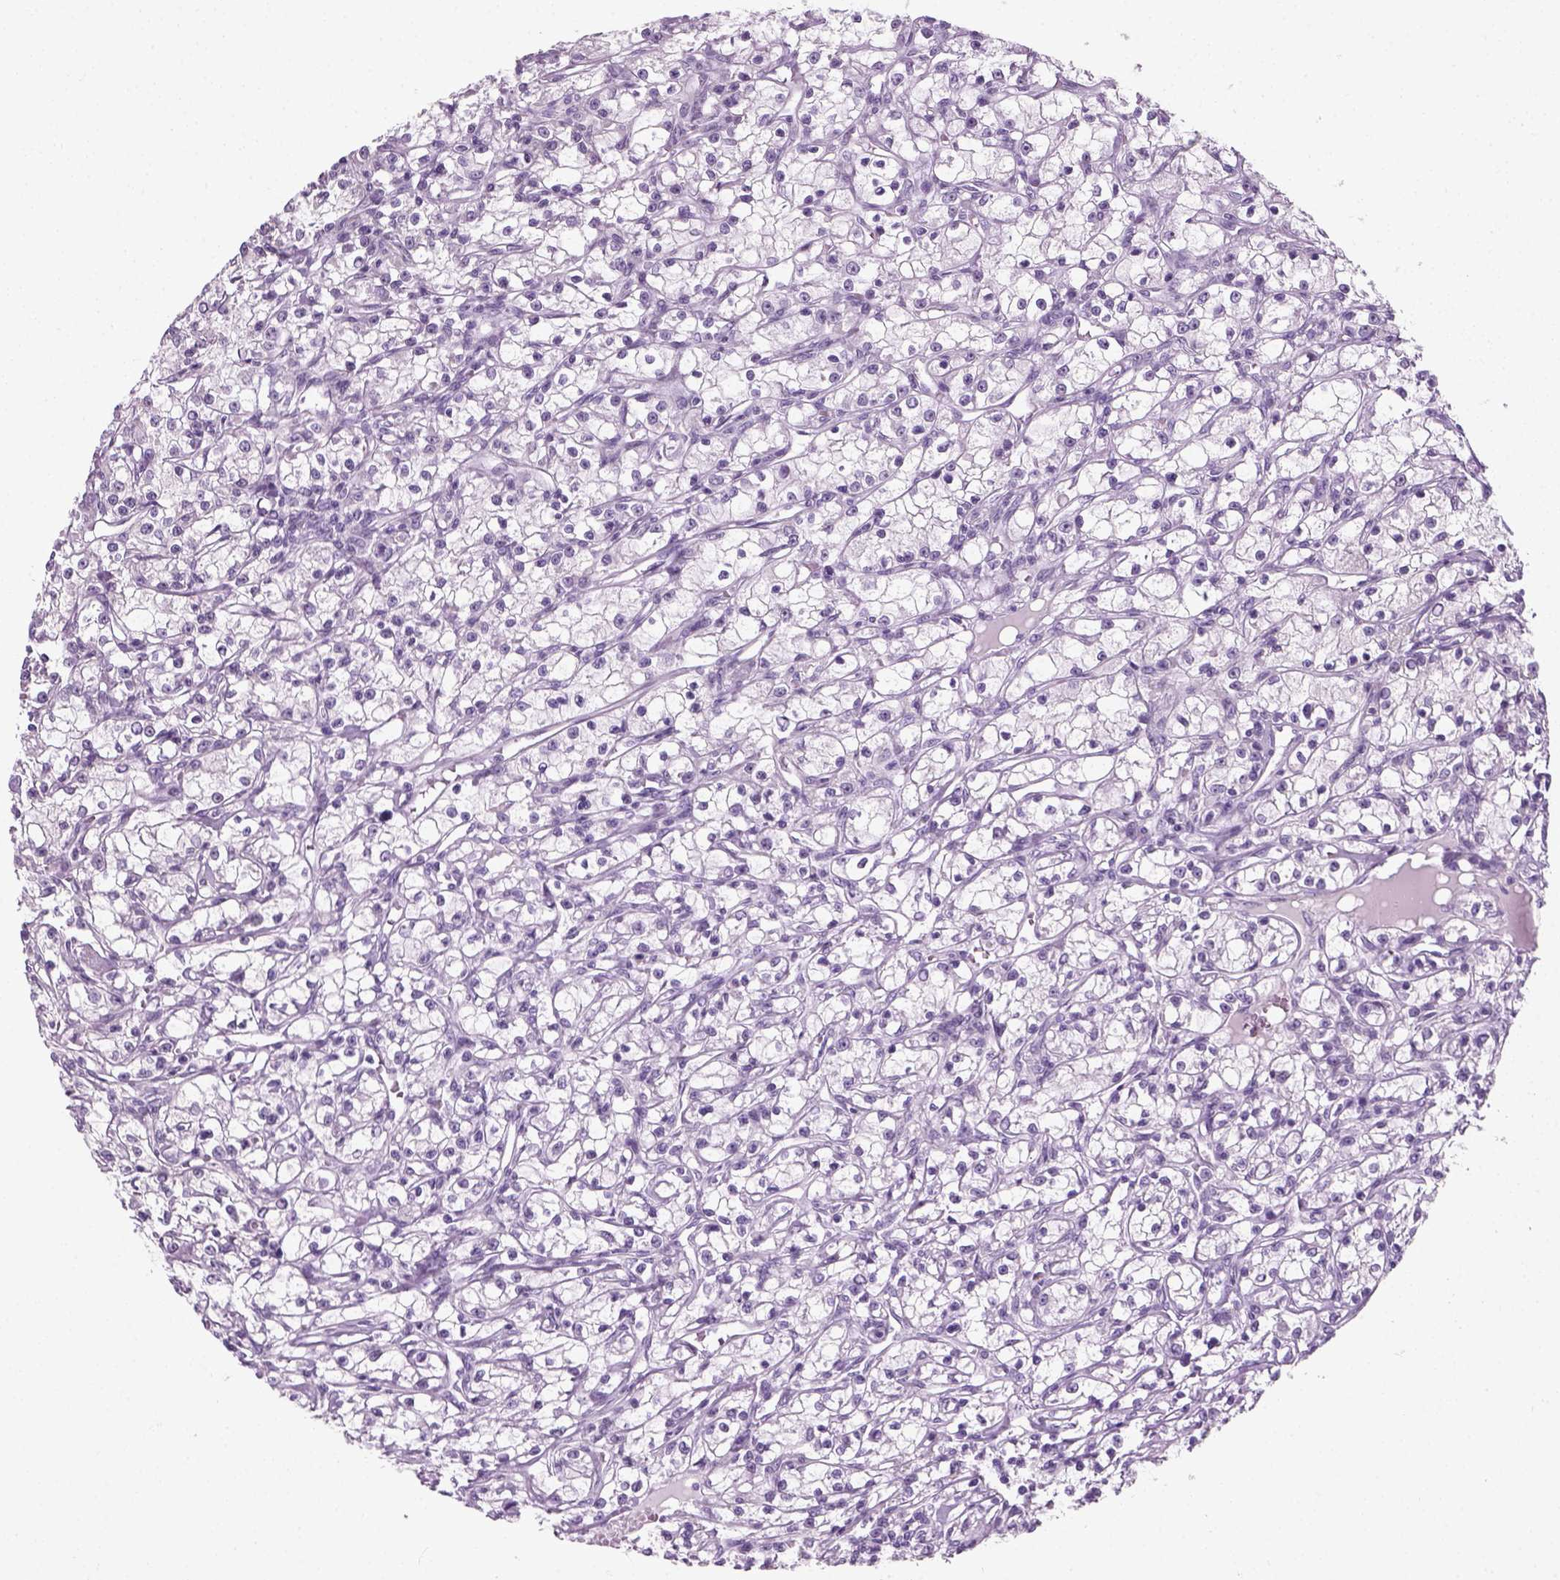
{"staining": {"intensity": "negative", "quantity": "none", "location": "none"}, "tissue": "renal cancer", "cell_type": "Tumor cells", "image_type": "cancer", "snomed": [{"axis": "morphology", "description": "Adenocarcinoma, NOS"}, {"axis": "topography", "description": "Kidney"}], "caption": "Immunohistochemistry histopathology image of neoplastic tissue: human adenocarcinoma (renal) stained with DAB (3,3'-diaminobenzidine) reveals no significant protein staining in tumor cells.", "gene": "ZNF865", "patient": {"sex": "female", "age": 59}}